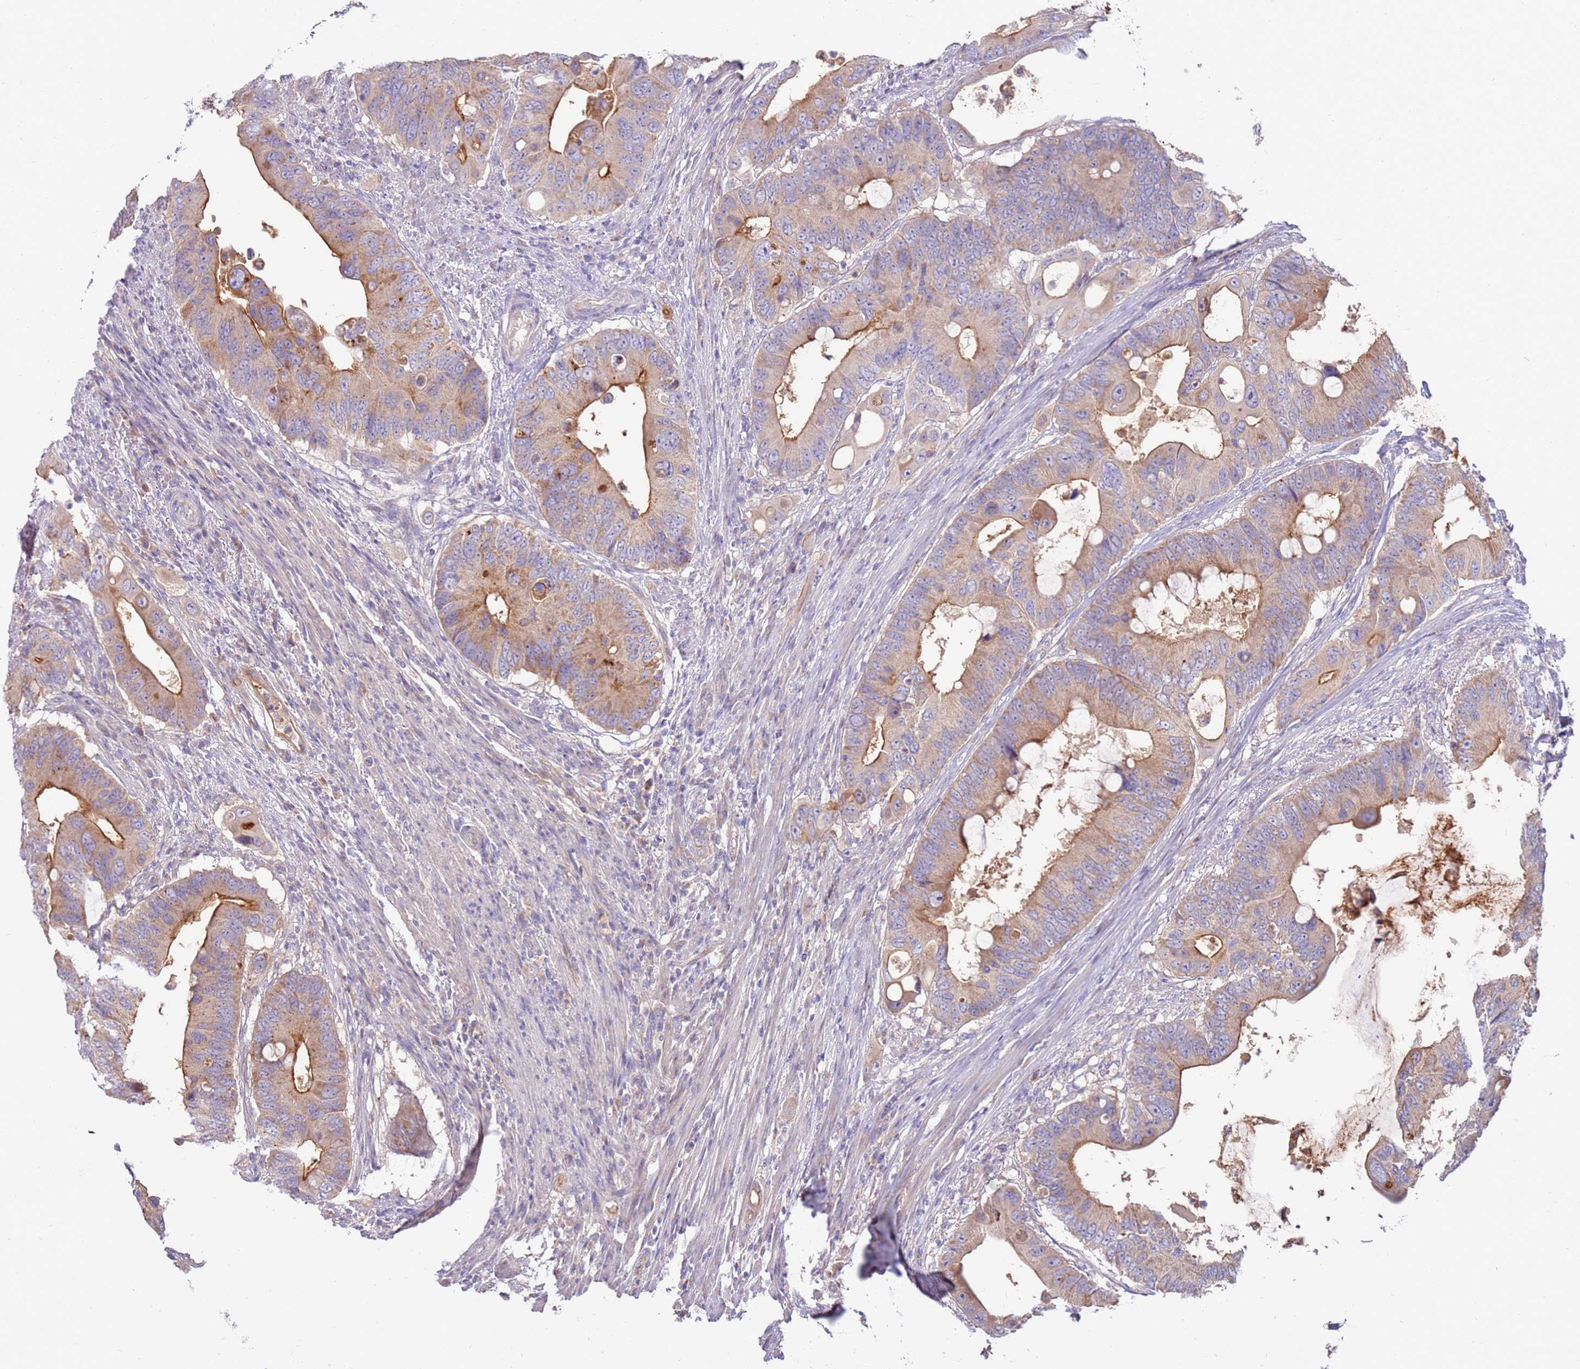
{"staining": {"intensity": "moderate", "quantity": "25%-75%", "location": "cytoplasmic/membranous"}, "tissue": "colorectal cancer", "cell_type": "Tumor cells", "image_type": "cancer", "snomed": [{"axis": "morphology", "description": "Adenocarcinoma, NOS"}, {"axis": "topography", "description": "Colon"}], "caption": "A brown stain highlights moderate cytoplasmic/membranous positivity of a protein in human colorectal cancer (adenocarcinoma) tumor cells. Using DAB (brown) and hematoxylin (blue) stains, captured at high magnification using brightfield microscopy.", "gene": "SLC44A4", "patient": {"sex": "male", "age": 71}}